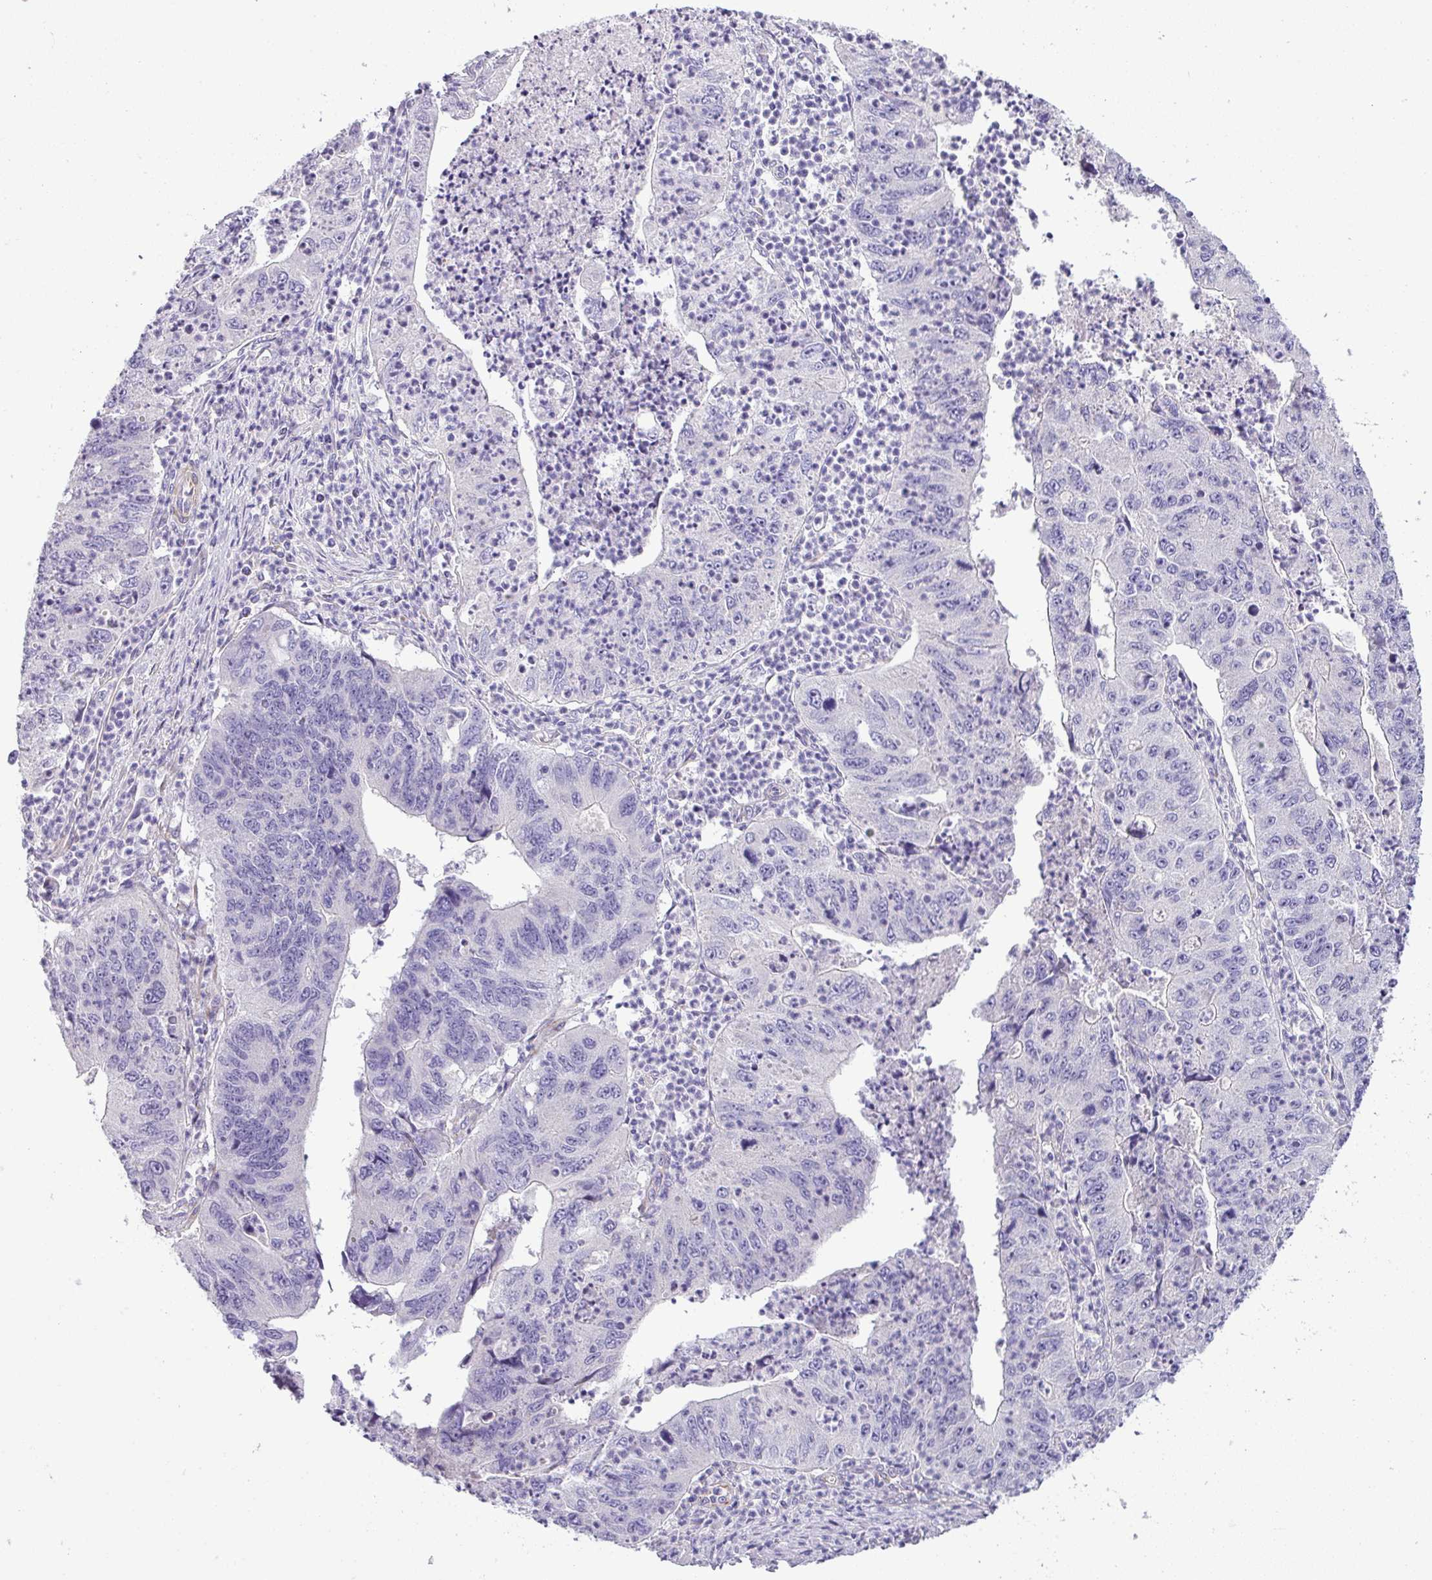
{"staining": {"intensity": "negative", "quantity": "none", "location": "none"}, "tissue": "stomach cancer", "cell_type": "Tumor cells", "image_type": "cancer", "snomed": [{"axis": "morphology", "description": "Adenocarcinoma, NOS"}, {"axis": "topography", "description": "Stomach"}], "caption": "An image of human stomach cancer is negative for staining in tumor cells. Brightfield microscopy of immunohistochemistry stained with DAB (brown) and hematoxylin (blue), captured at high magnification.", "gene": "ENSG00000273748", "patient": {"sex": "male", "age": 59}}